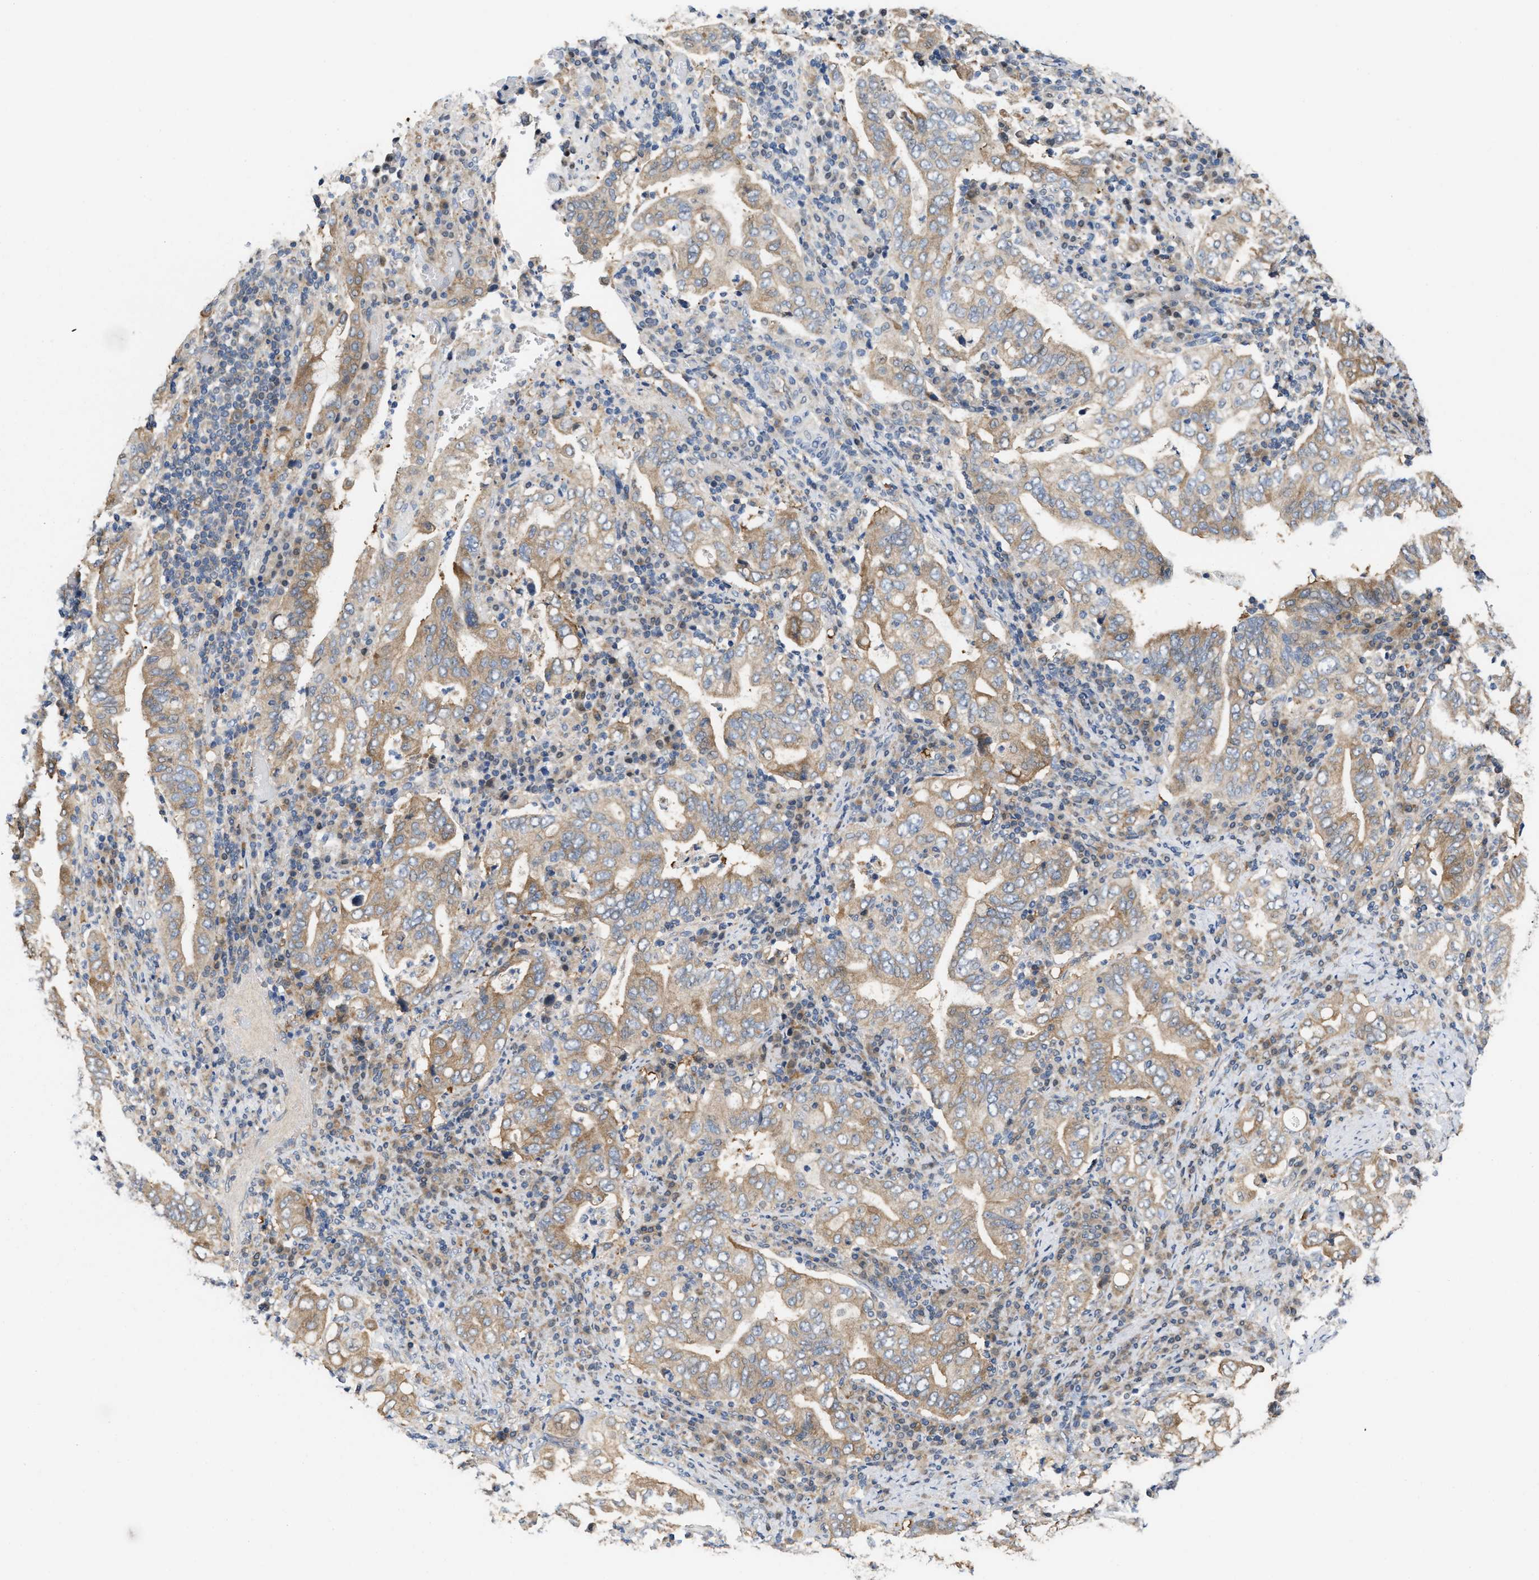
{"staining": {"intensity": "moderate", "quantity": ">75%", "location": "cytoplasmic/membranous"}, "tissue": "stomach cancer", "cell_type": "Tumor cells", "image_type": "cancer", "snomed": [{"axis": "morphology", "description": "Normal tissue, NOS"}, {"axis": "morphology", "description": "Adenocarcinoma, NOS"}, {"axis": "topography", "description": "Esophagus"}, {"axis": "topography", "description": "Stomach, upper"}, {"axis": "topography", "description": "Peripheral nerve tissue"}], "caption": "Human stomach cancer (adenocarcinoma) stained with a brown dye shows moderate cytoplasmic/membranous positive positivity in about >75% of tumor cells.", "gene": "CSNK1A1", "patient": {"sex": "male", "age": 62}}